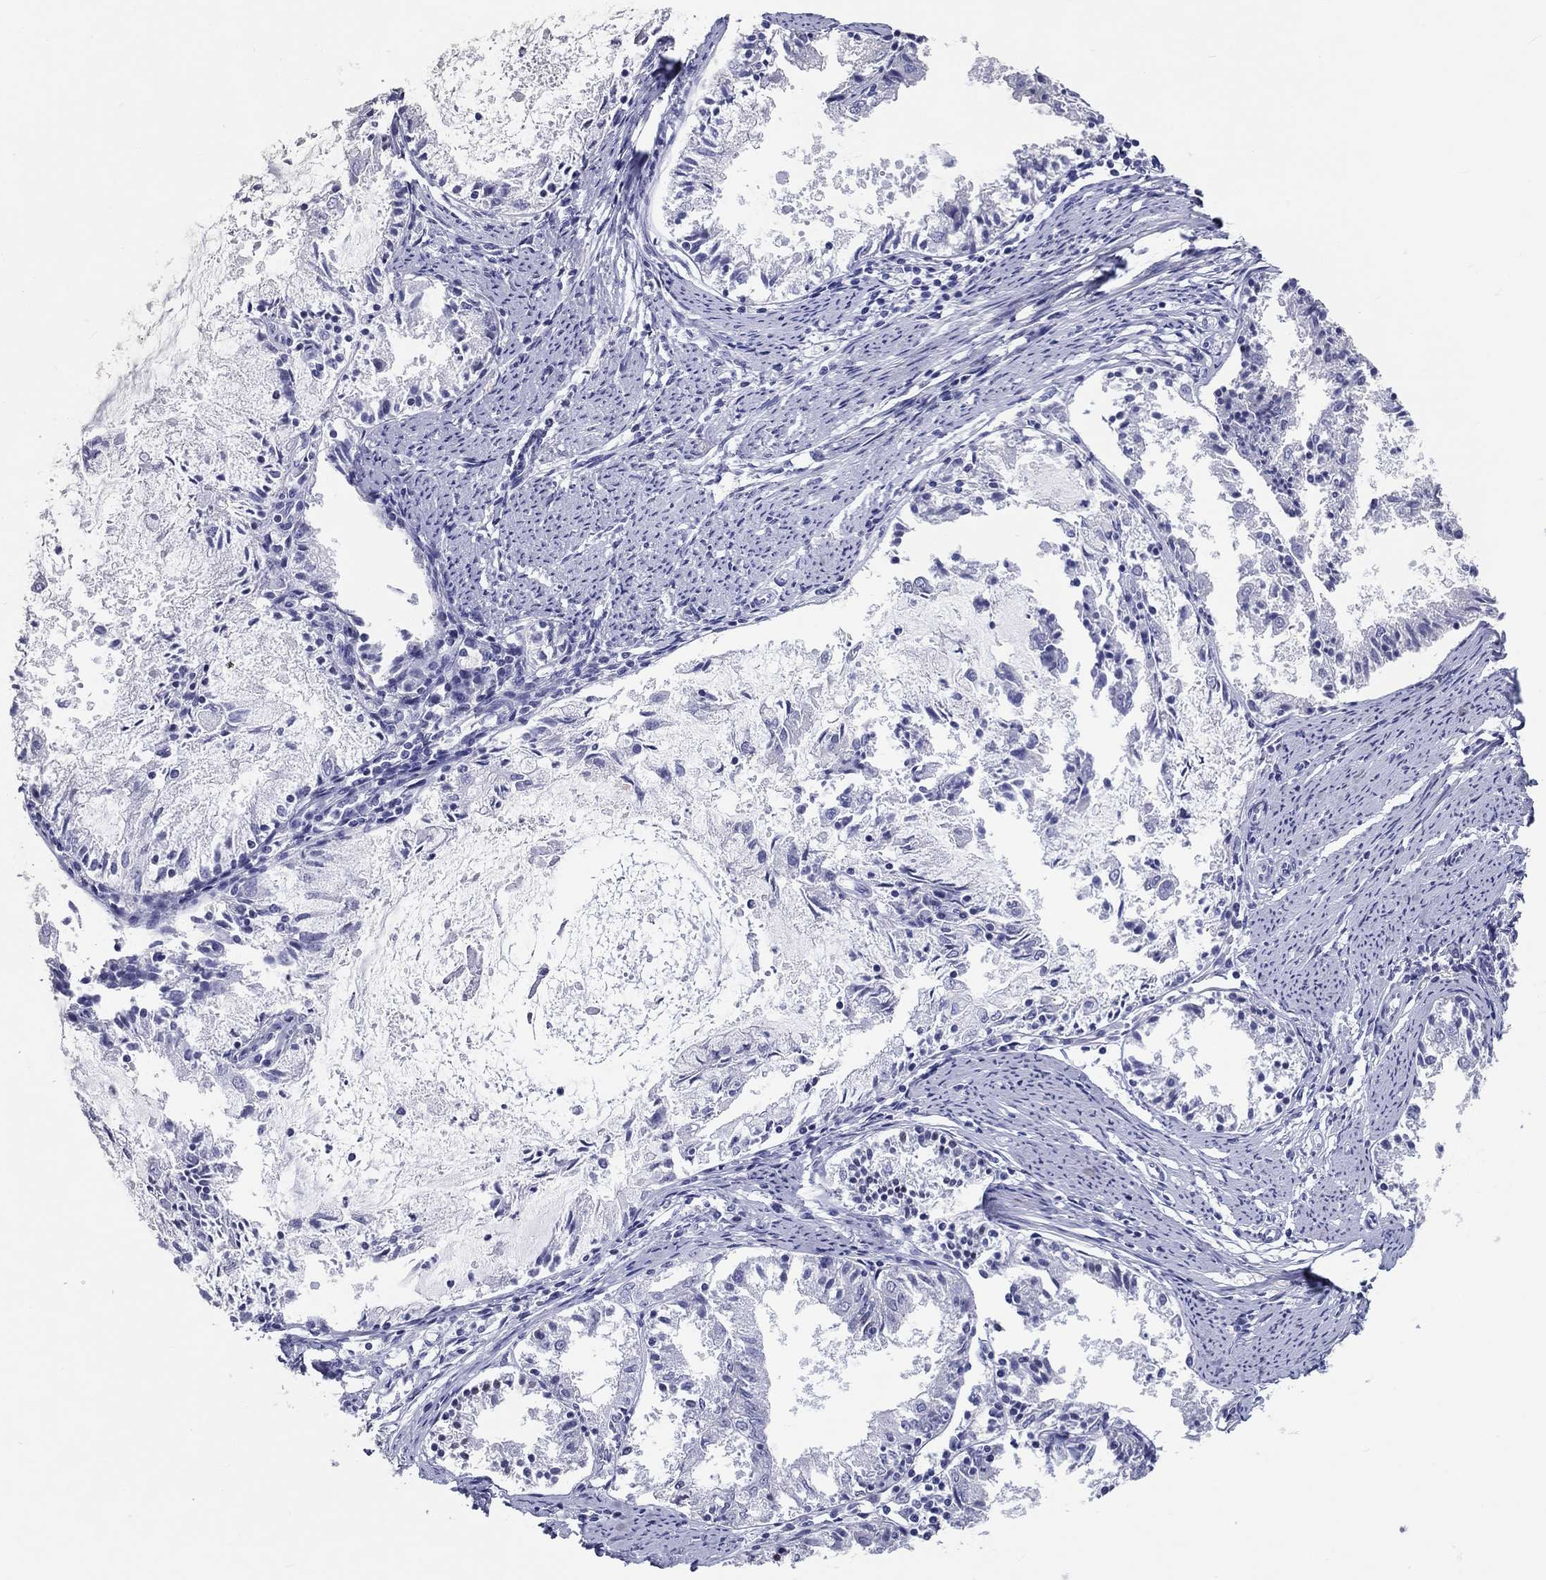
{"staining": {"intensity": "negative", "quantity": "none", "location": "none"}, "tissue": "endometrial cancer", "cell_type": "Tumor cells", "image_type": "cancer", "snomed": [{"axis": "morphology", "description": "Adenocarcinoma, NOS"}, {"axis": "topography", "description": "Endometrium"}], "caption": "Immunohistochemical staining of human endometrial cancer reveals no significant expression in tumor cells.", "gene": "H1-1", "patient": {"sex": "female", "age": 57}}